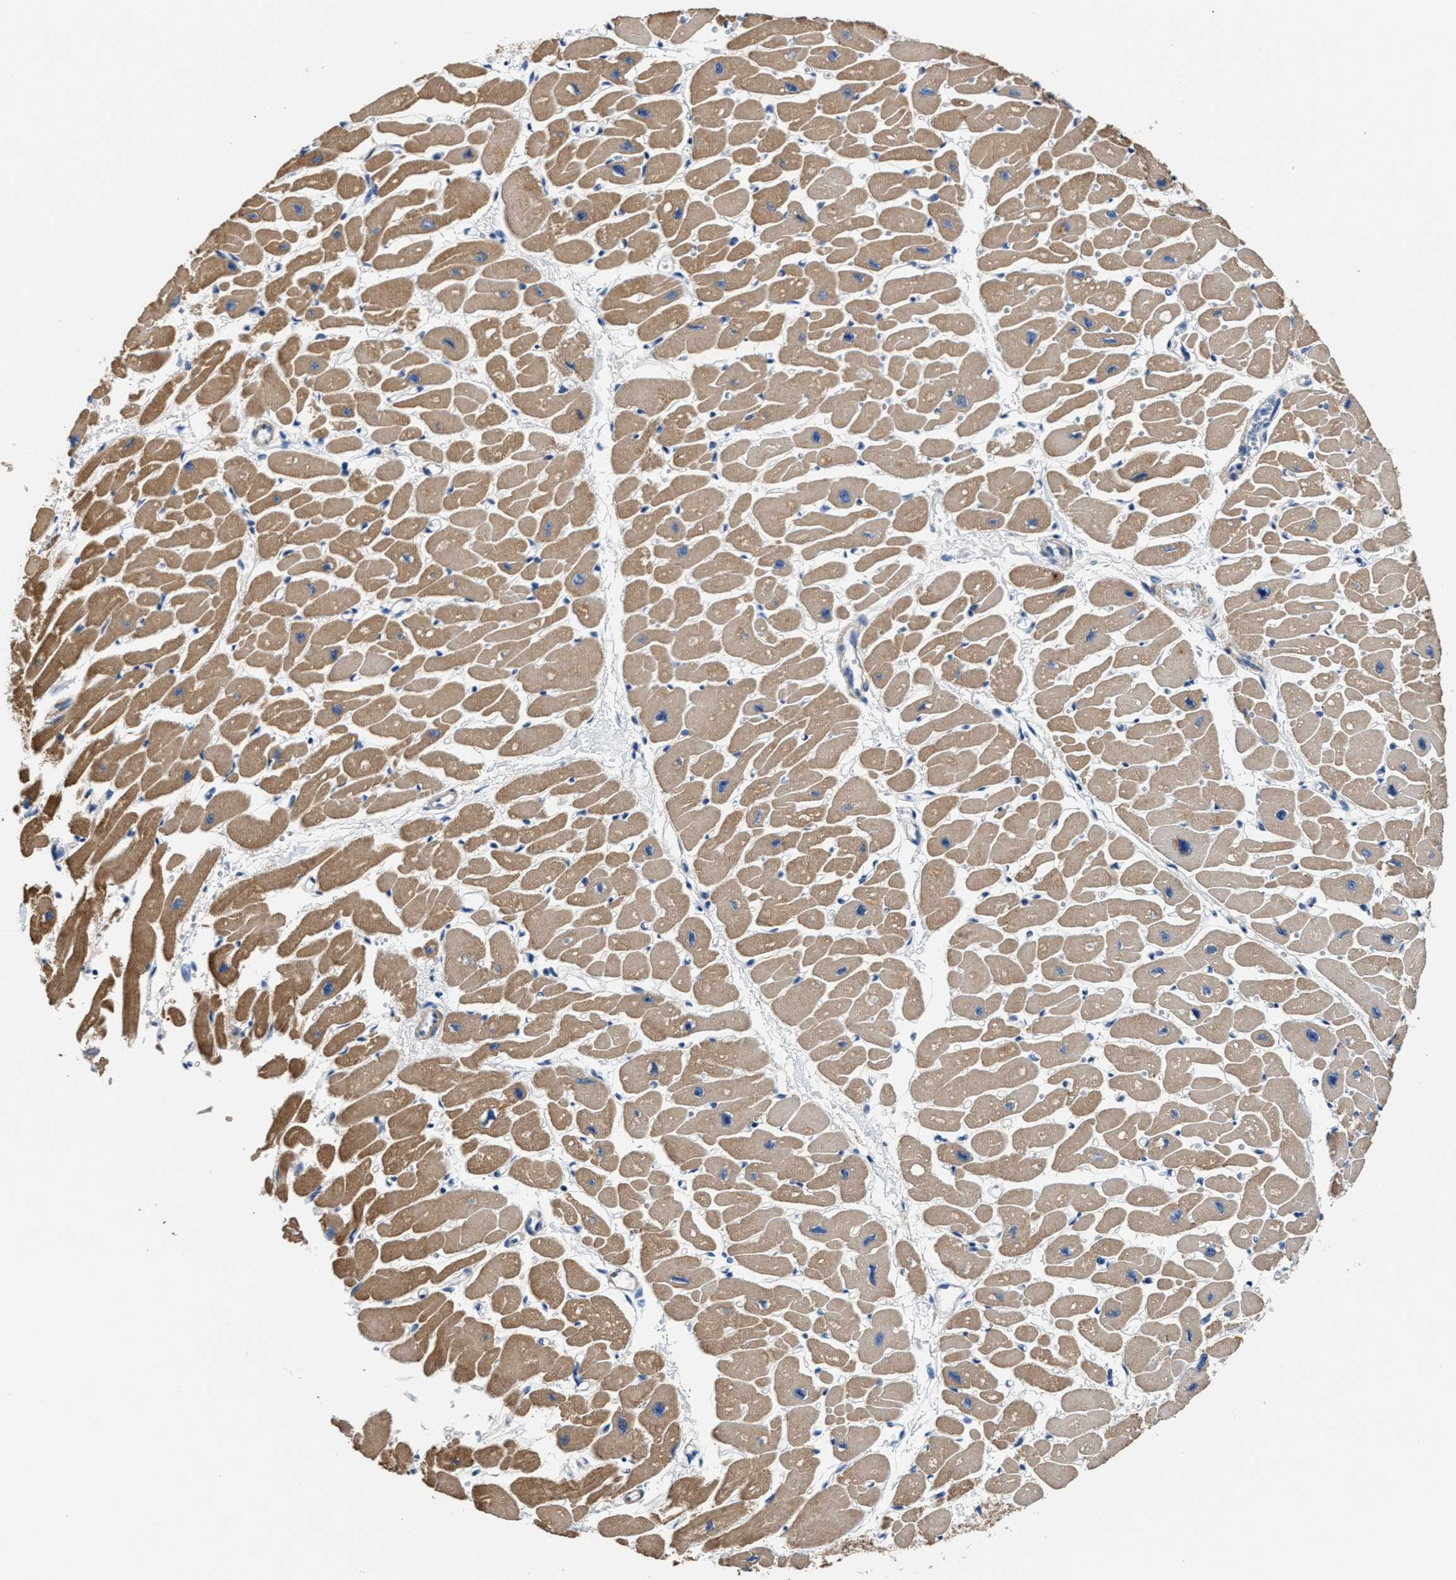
{"staining": {"intensity": "moderate", "quantity": ">75%", "location": "cytoplasmic/membranous"}, "tissue": "heart muscle", "cell_type": "Cardiomyocytes", "image_type": "normal", "snomed": [{"axis": "morphology", "description": "Normal tissue, NOS"}, {"axis": "topography", "description": "Heart"}], "caption": "Moderate cytoplasmic/membranous staining for a protein is seen in about >75% of cardiomyocytes of benign heart muscle using IHC.", "gene": "MYH3", "patient": {"sex": "female", "age": 54}}